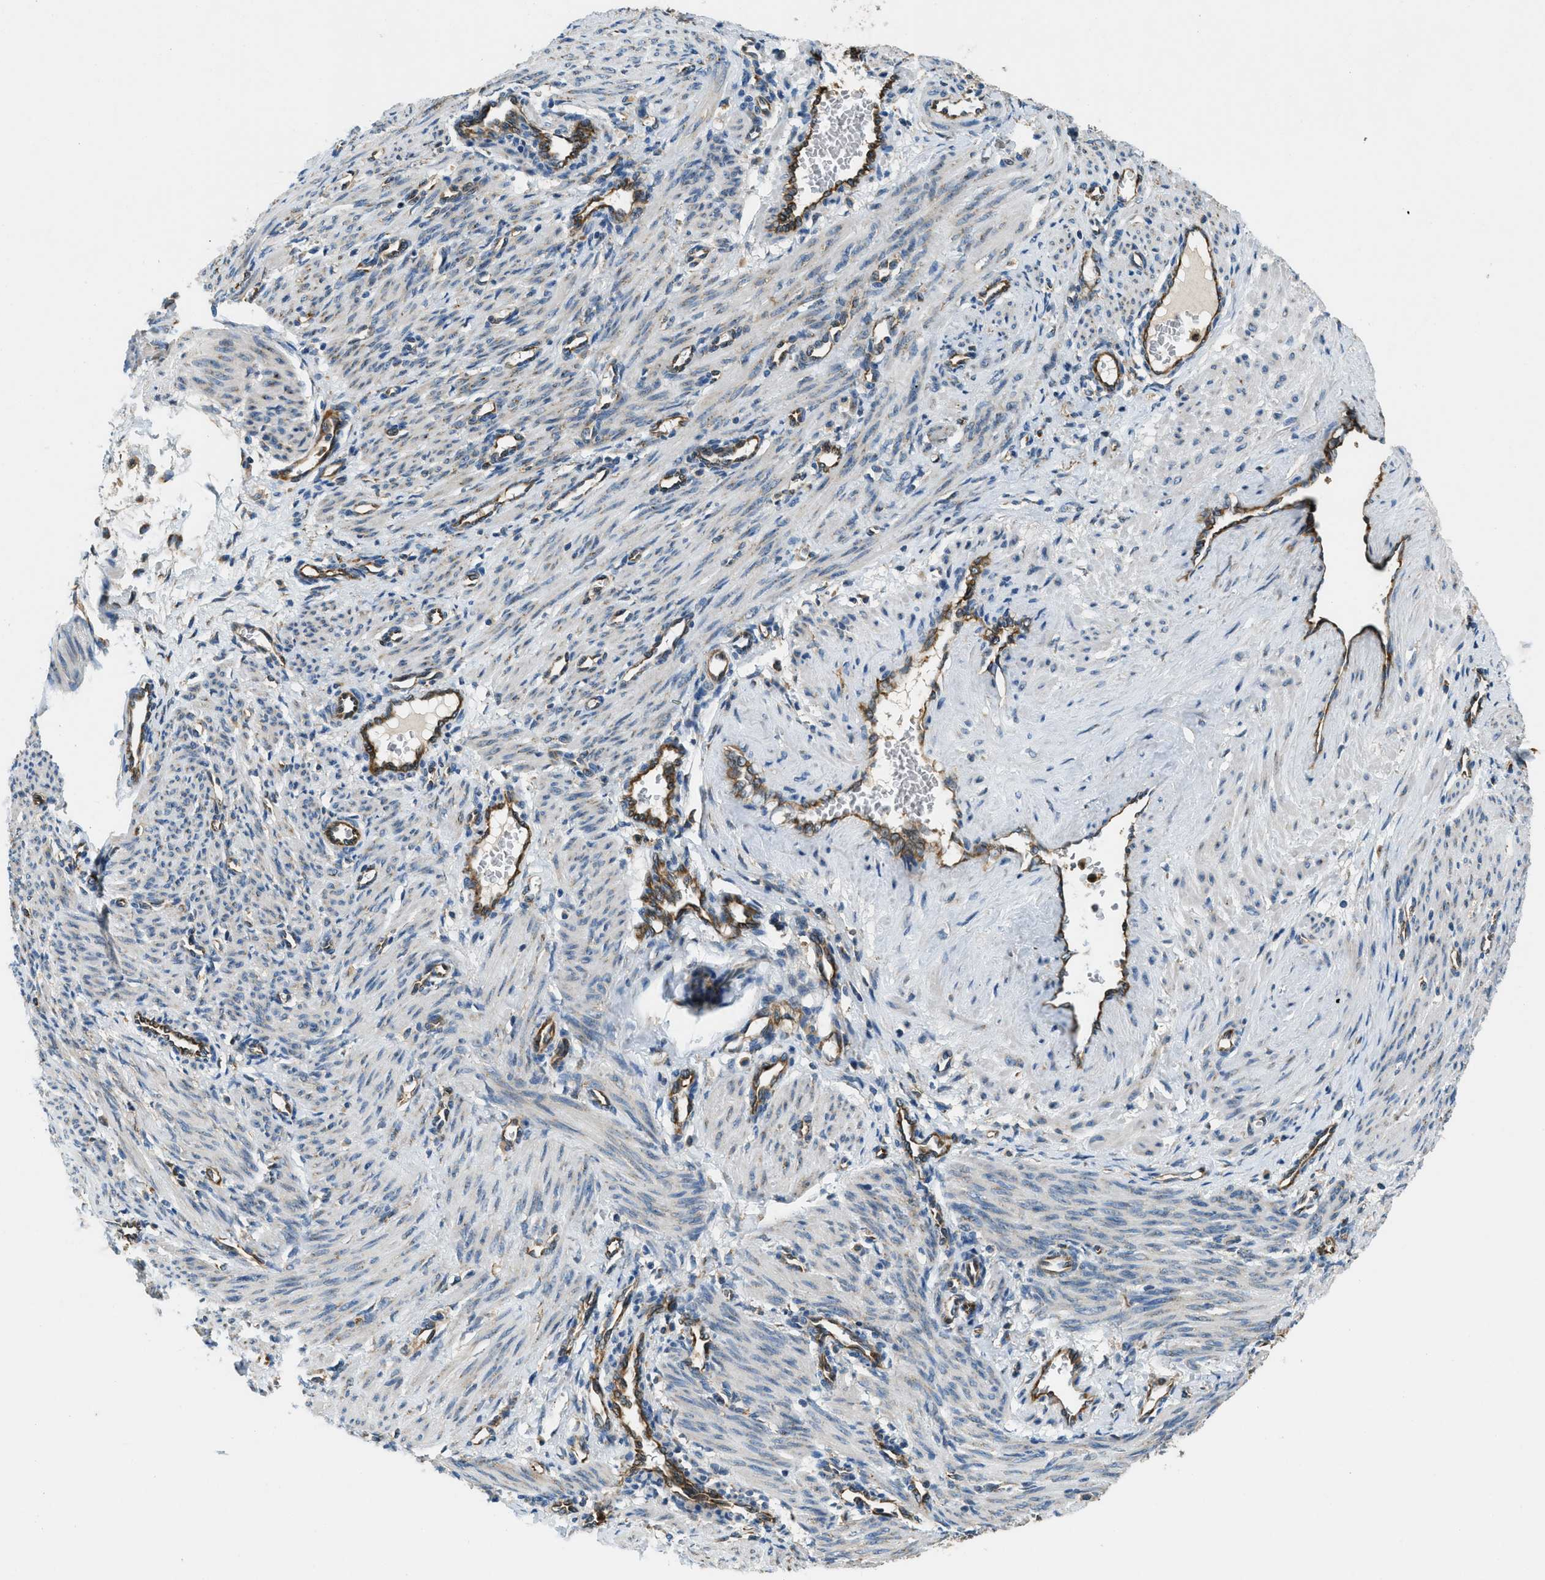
{"staining": {"intensity": "weak", "quantity": "<25%", "location": "cytoplasmic/membranous"}, "tissue": "smooth muscle", "cell_type": "Smooth muscle cells", "image_type": "normal", "snomed": [{"axis": "morphology", "description": "Normal tissue, NOS"}, {"axis": "topography", "description": "Endometrium"}], "caption": "The image shows no staining of smooth muscle cells in normal smooth muscle.", "gene": "GIMAP8", "patient": {"sex": "female", "age": 33}}